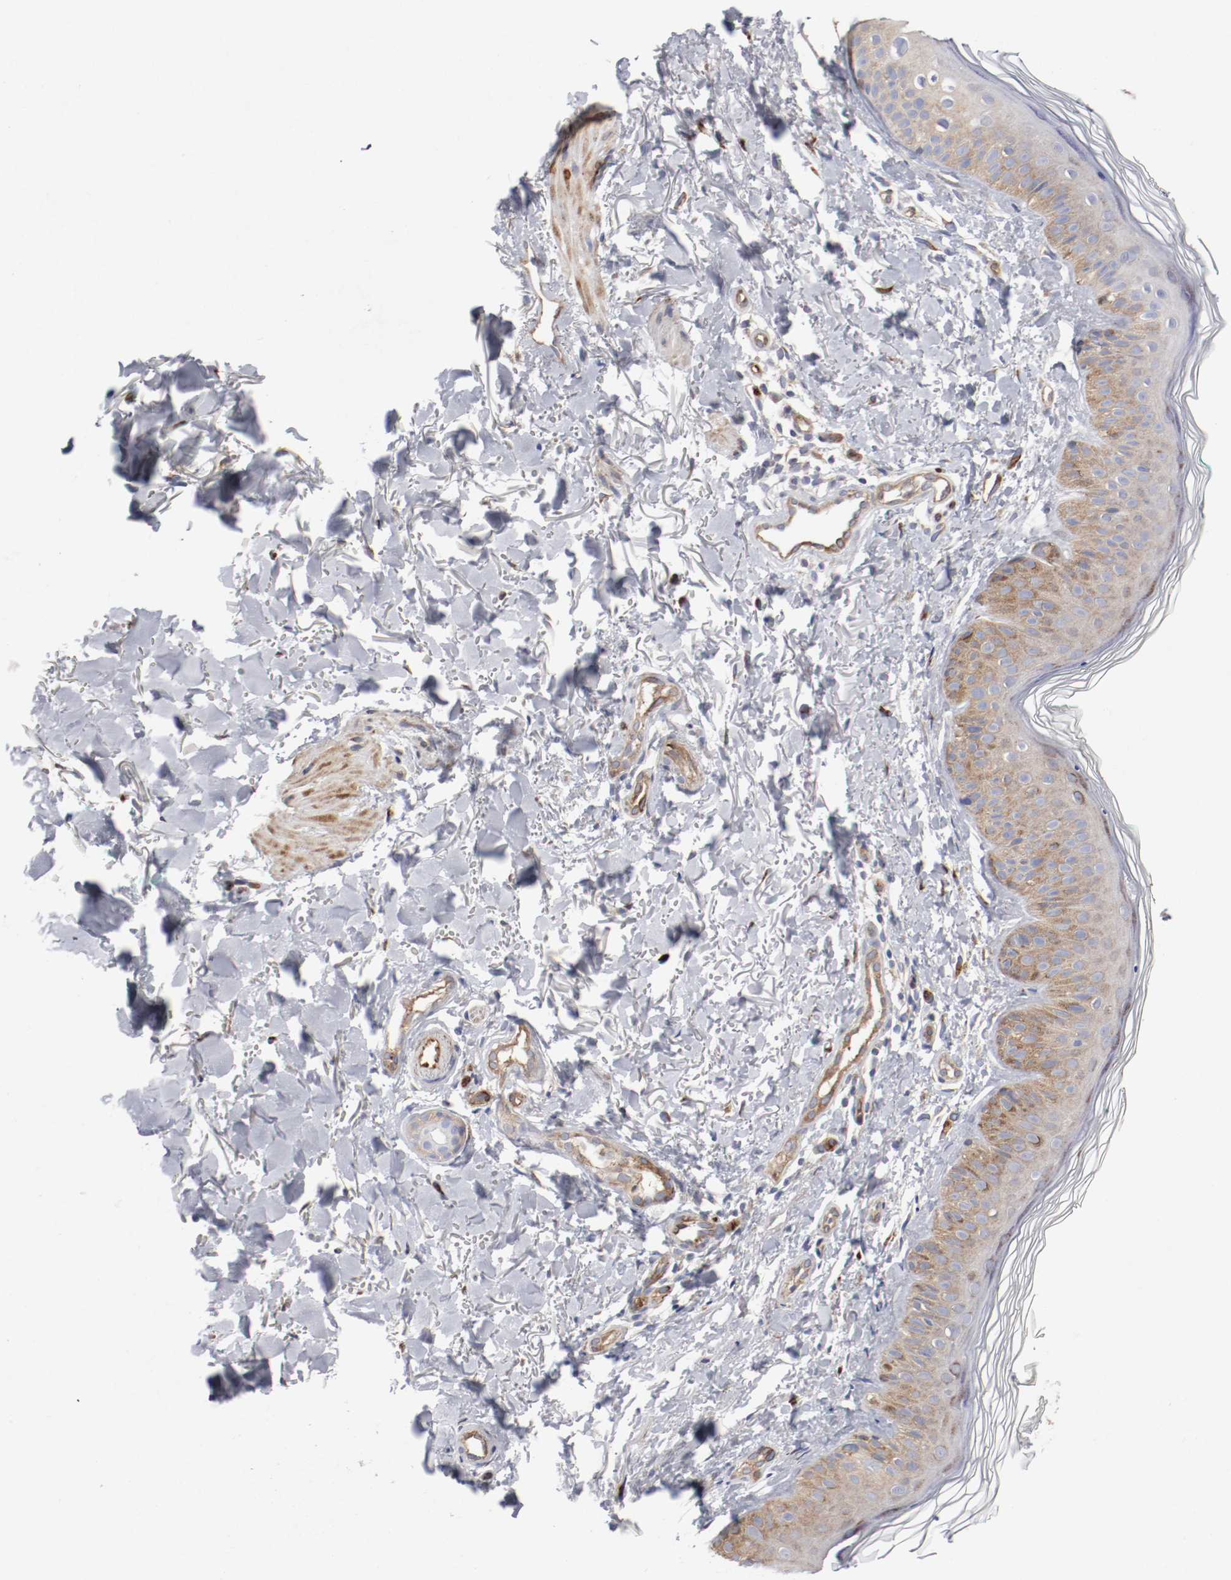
{"staining": {"intensity": "moderate", "quantity": ">75%", "location": "cytoplasmic/membranous"}, "tissue": "skin", "cell_type": "Fibroblasts", "image_type": "normal", "snomed": [{"axis": "morphology", "description": "Normal tissue, NOS"}, {"axis": "topography", "description": "Skin"}], "caption": "An image showing moderate cytoplasmic/membranous staining in about >75% of fibroblasts in benign skin, as visualized by brown immunohistochemical staining.", "gene": "GIT1", "patient": {"sex": "male", "age": 71}}